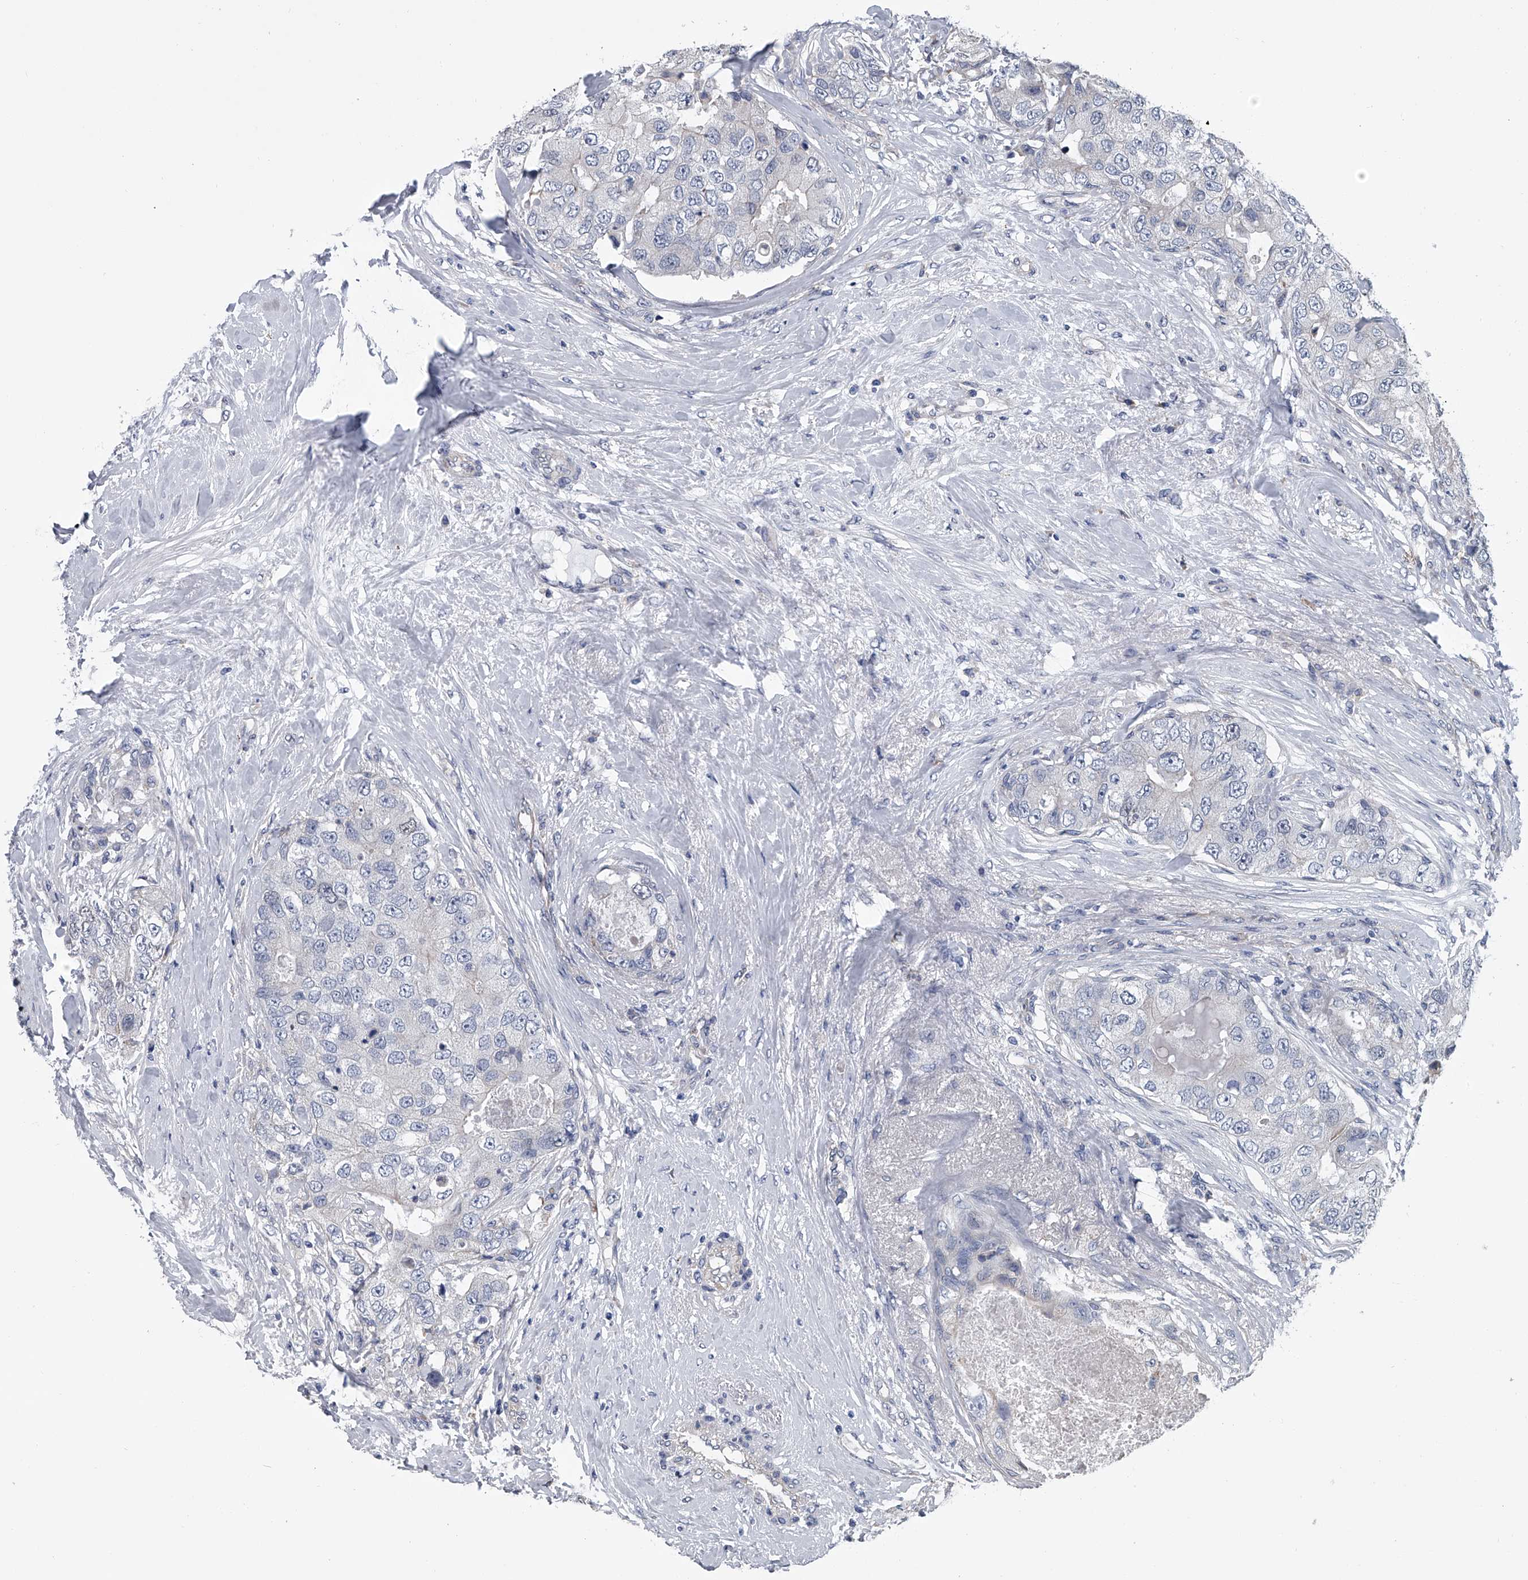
{"staining": {"intensity": "negative", "quantity": "none", "location": "none"}, "tissue": "breast cancer", "cell_type": "Tumor cells", "image_type": "cancer", "snomed": [{"axis": "morphology", "description": "Duct carcinoma"}, {"axis": "topography", "description": "Breast"}], "caption": "Tumor cells show no significant positivity in breast intraductal carcinoma.", "gene": "ABCG1", "patient": {"sex": "female", "age": 62}}